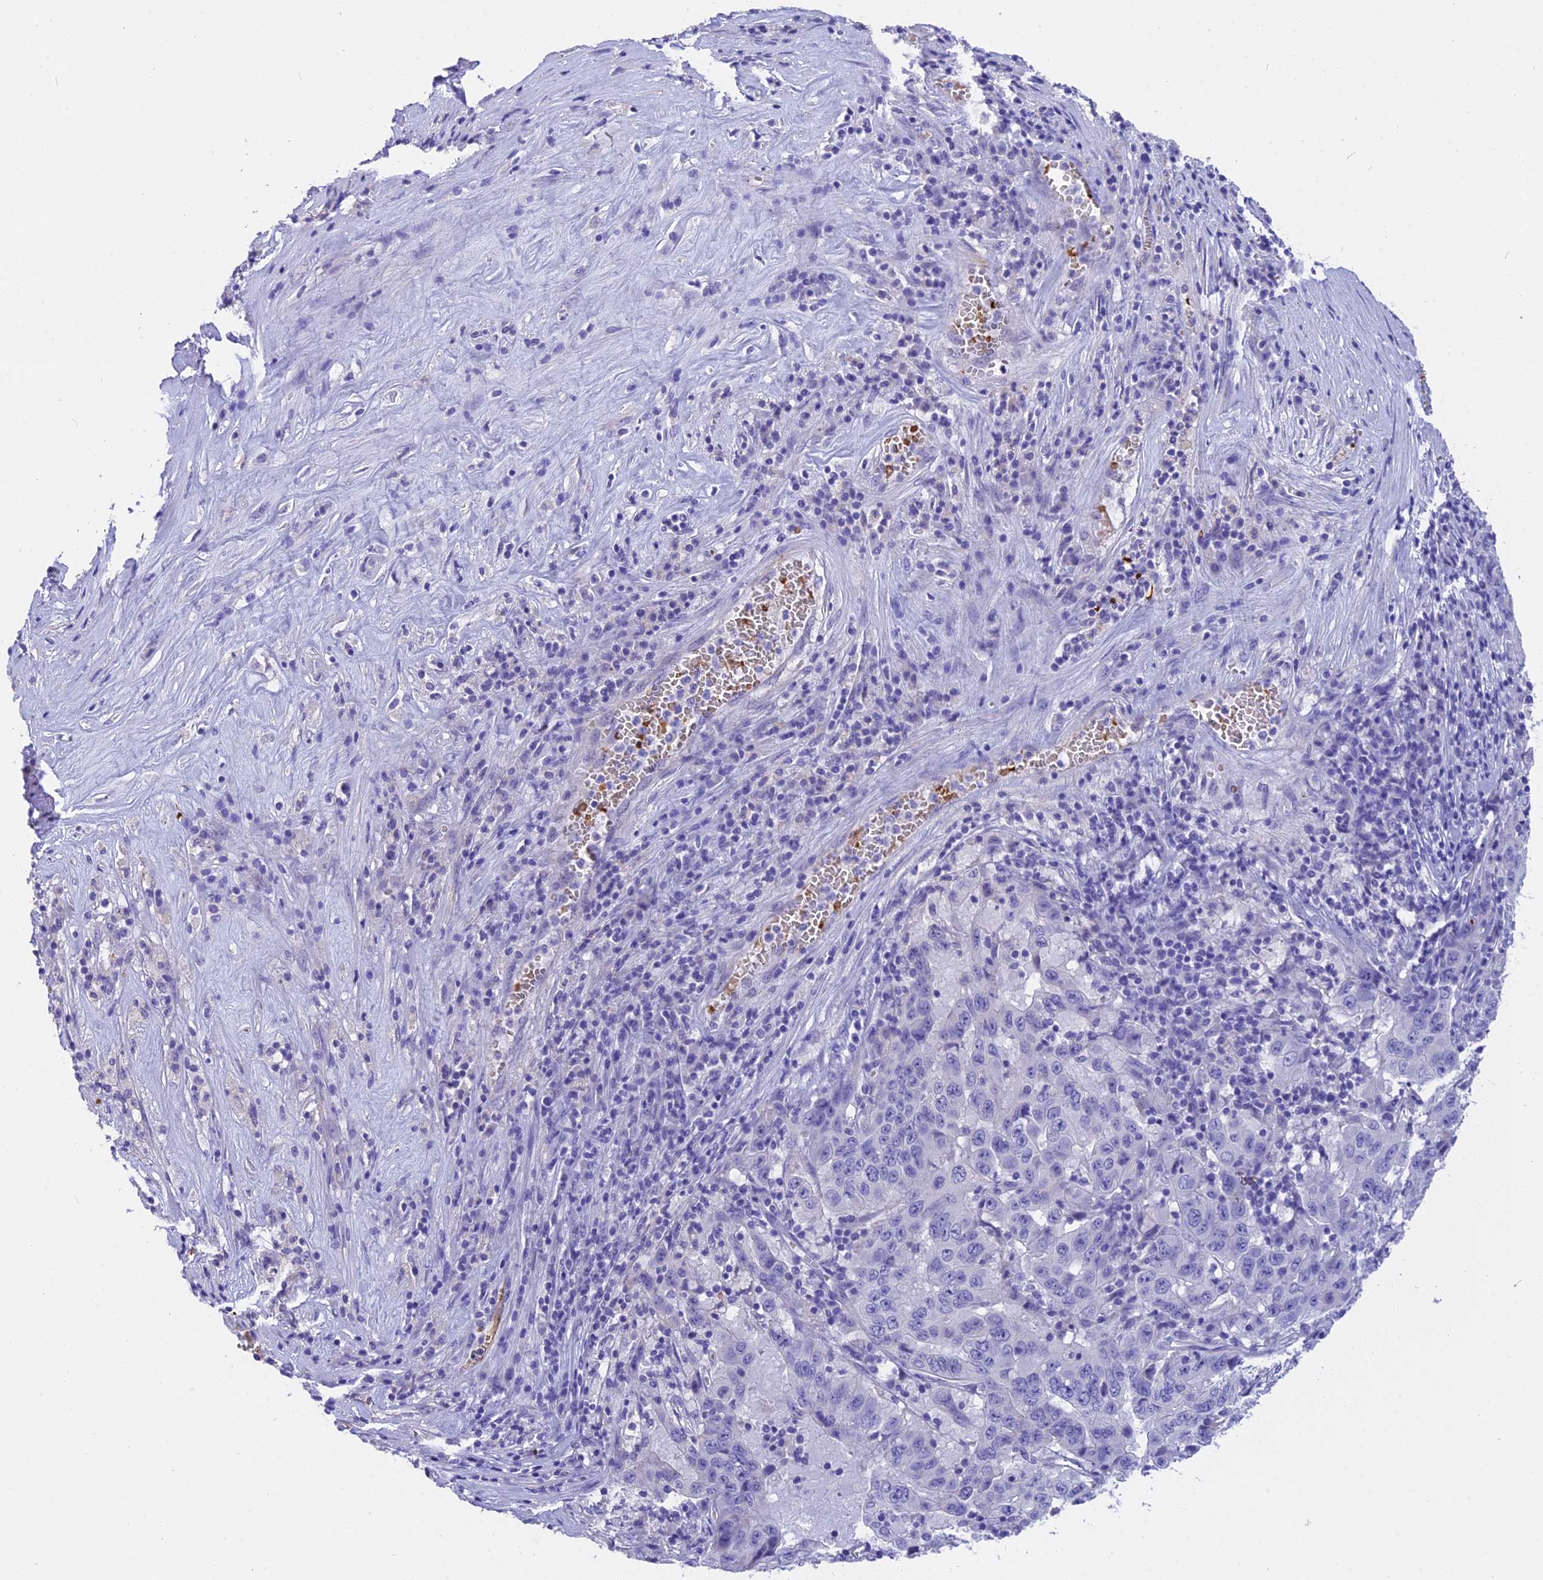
{"staining": {"intensity": "negative", "quantity": "none", "location": "none"}, "tissue": "pancreatic cancer", "cell_type": "Tumor cells", "image_type": "cancer", "snomed": [{"axis": "morphology", "description": "Adenocarcinoma, NOS"}, {"axis": "topography", "description": "Pancreas"}], "caption": "Human pancreatic adenocarcinoma stained for a protein using IHC reveals no staining in tumor cells.", "gene": "TNNC2", "patient": {"sex": "male", "age": 63}}